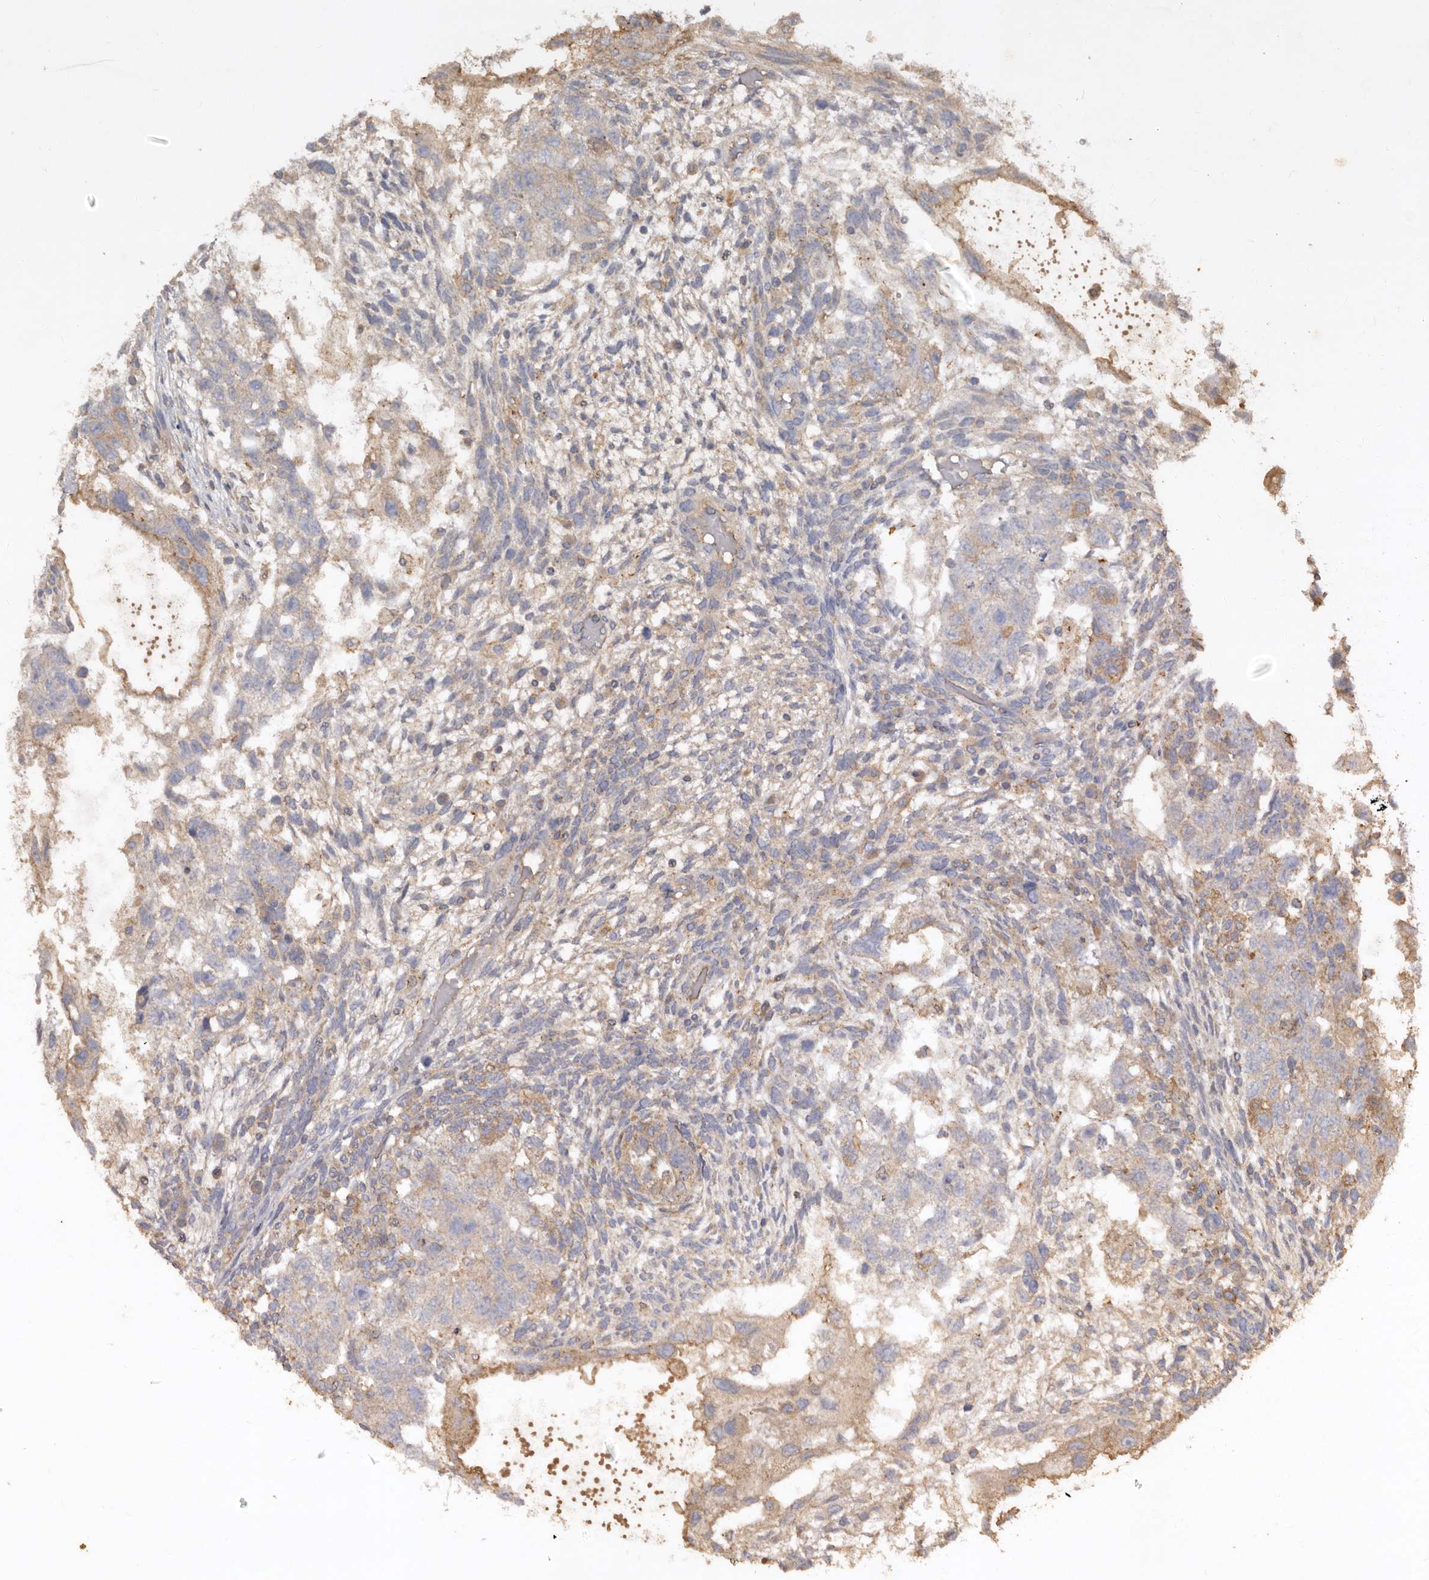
{"staining": {"intensity": "weak", "quantity": "<25%", "location": "cytoplasmic/membranous"}, "tissue": "testis cancer", "cell_type": "Tumor cells", "image_type": "cancer", "snomed": [{"axis": "morphology", "description": "Normal tissue, NOS"}, {"axis": "morphology", "description": "Carcinoma, Embryonal, NOS"}, {"axis": "topography", "description": "Testis"}], "caption": "Immunohistochemistry (IHC) histopathology image of human testis cancer stained for a protein (brown), which demonstrates no staining in tumor cells. (DAB immunohistochemistry (IHC), high magnification).", "gene": "FARS2", "patient": {"sex": "male", "age": 36}}